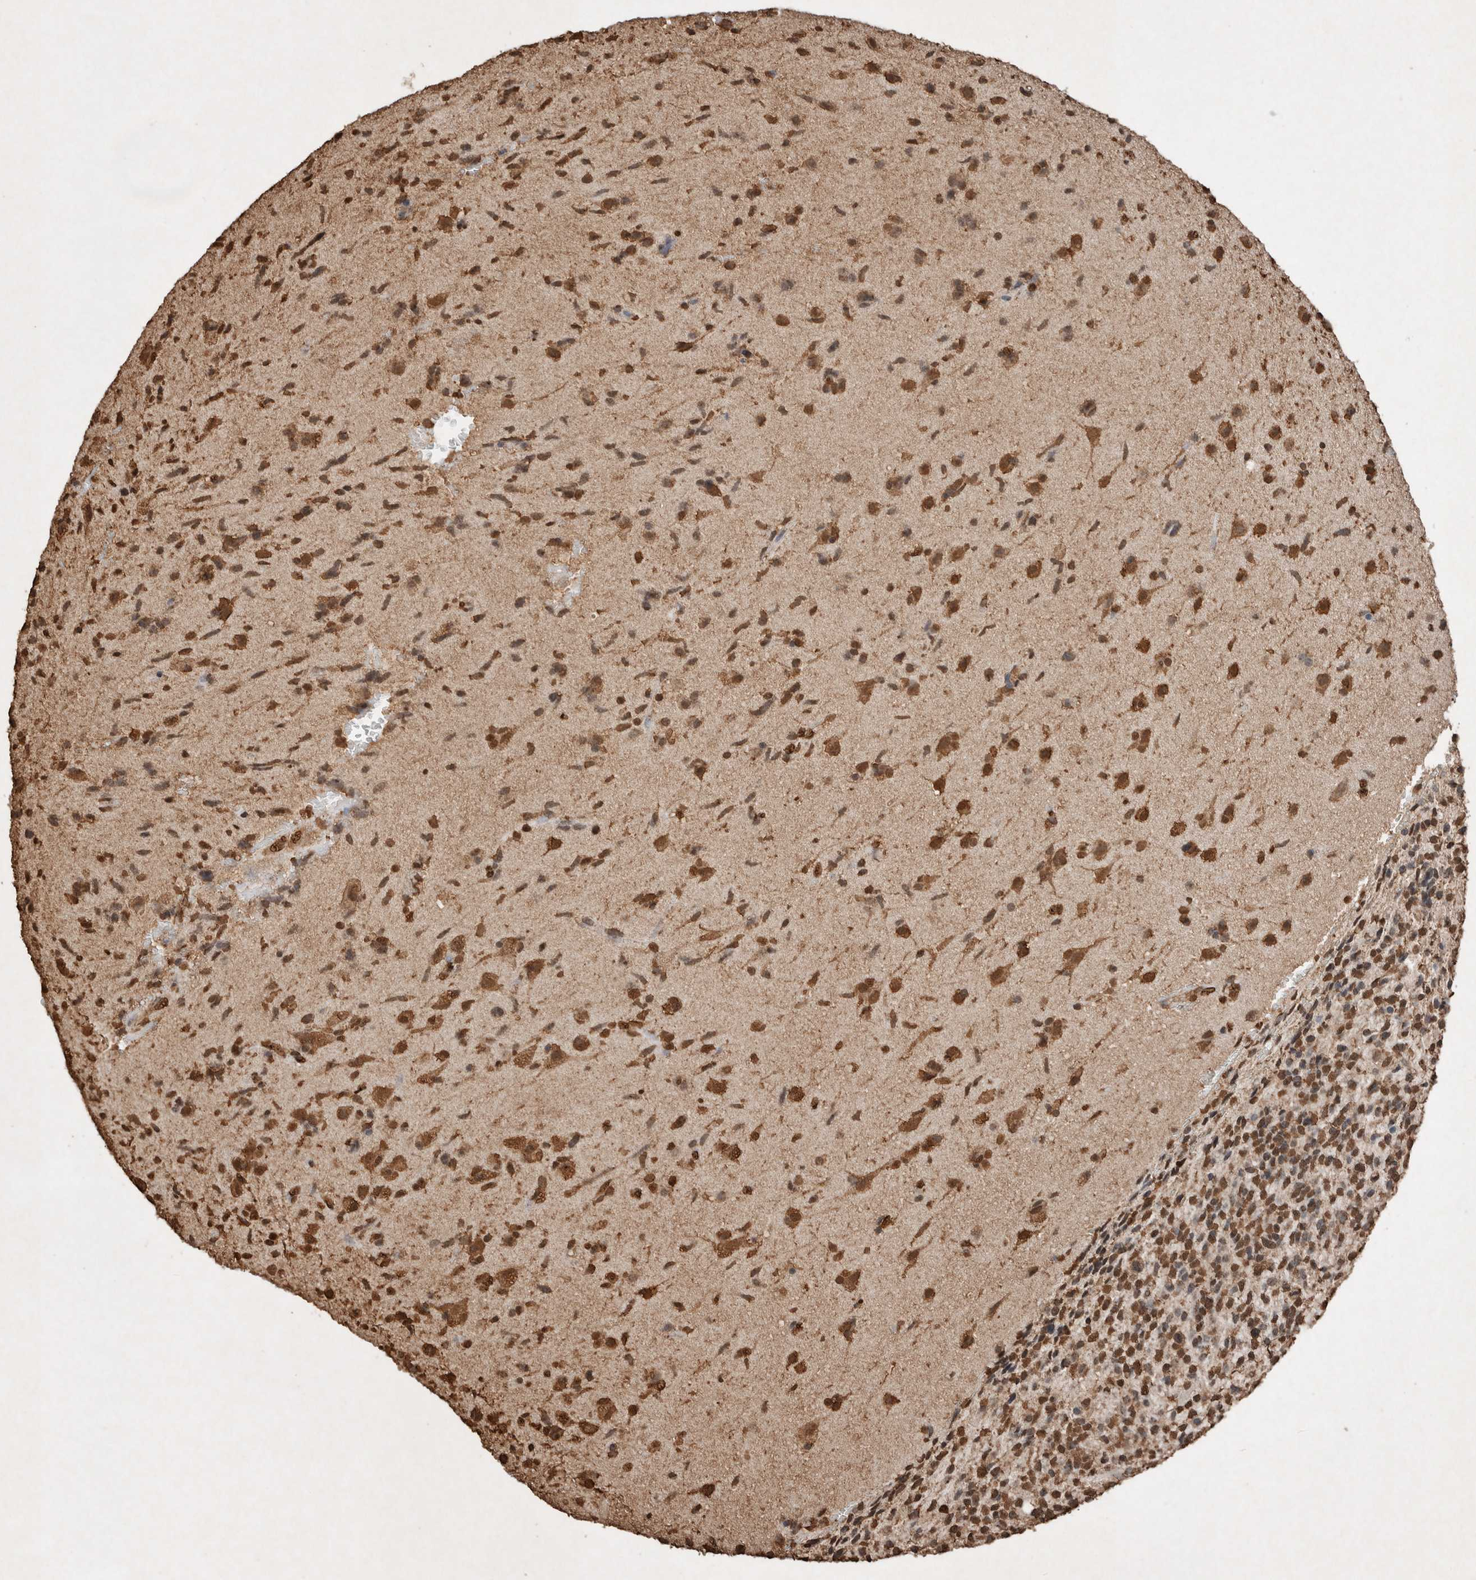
{"staining": {"intensity": "strong", "quantity": ">75%", "location": "cytoplasmic/membranous,nuclear"}, "tissue": "glioma", "cell_type": "Tumor cells", "image_type": "cancer", "snomed": [{"axis": "morphology", "description": "Glioma, malignant, High grade"}, {"axis": "topography", "description": "Brain"}], "caption": "A high amount of strong cytoplasmic/membranous and nuclear staining is present in approximately >75% of tumor cells in malignant high-grade glioma tissue. (Brightfield microscopy of DAB IHC at high magnification).", "gene": "FSTL3", "patient": {"sex": "male", "age": 72}}